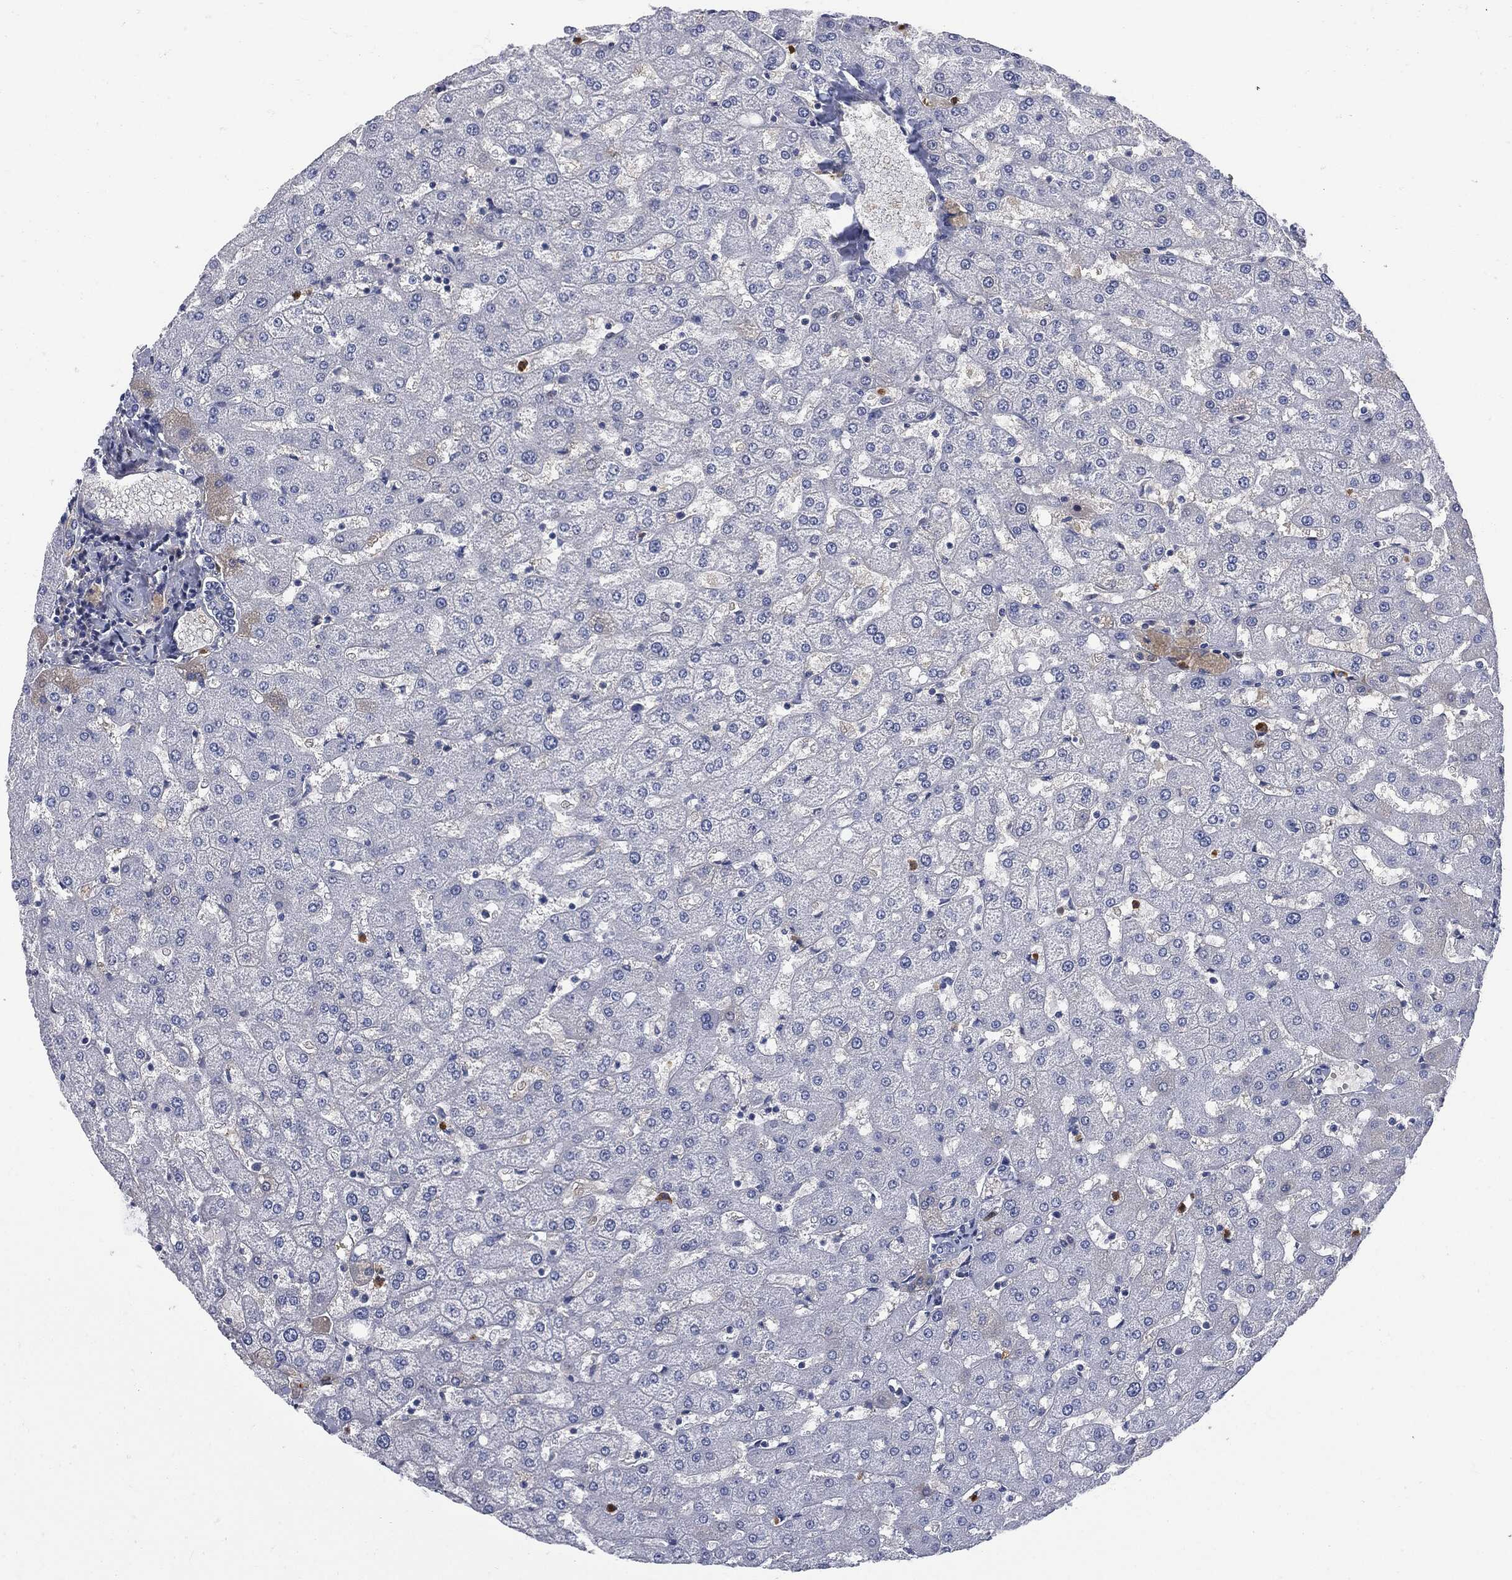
{"staining": {"intensity": "negative", "quantity": "none", "location": "none"}, "tissue": "liver", "cell_type": "Cholangiocytes", "image_type": "normal", "snomed": [{"axis": "morphology", "description": "Normal tissue, NOS"}, {"axis": "topography", "description": "Liver"}], "caption": "This micrograph is of normal liver stained with immunohistochemistry to label a protein in brown with the nuclei are counter-stained blue. There is no staining in cholangiocytes.", "gene": "BTK", "patient": {"sex": "female", "age": 50}}